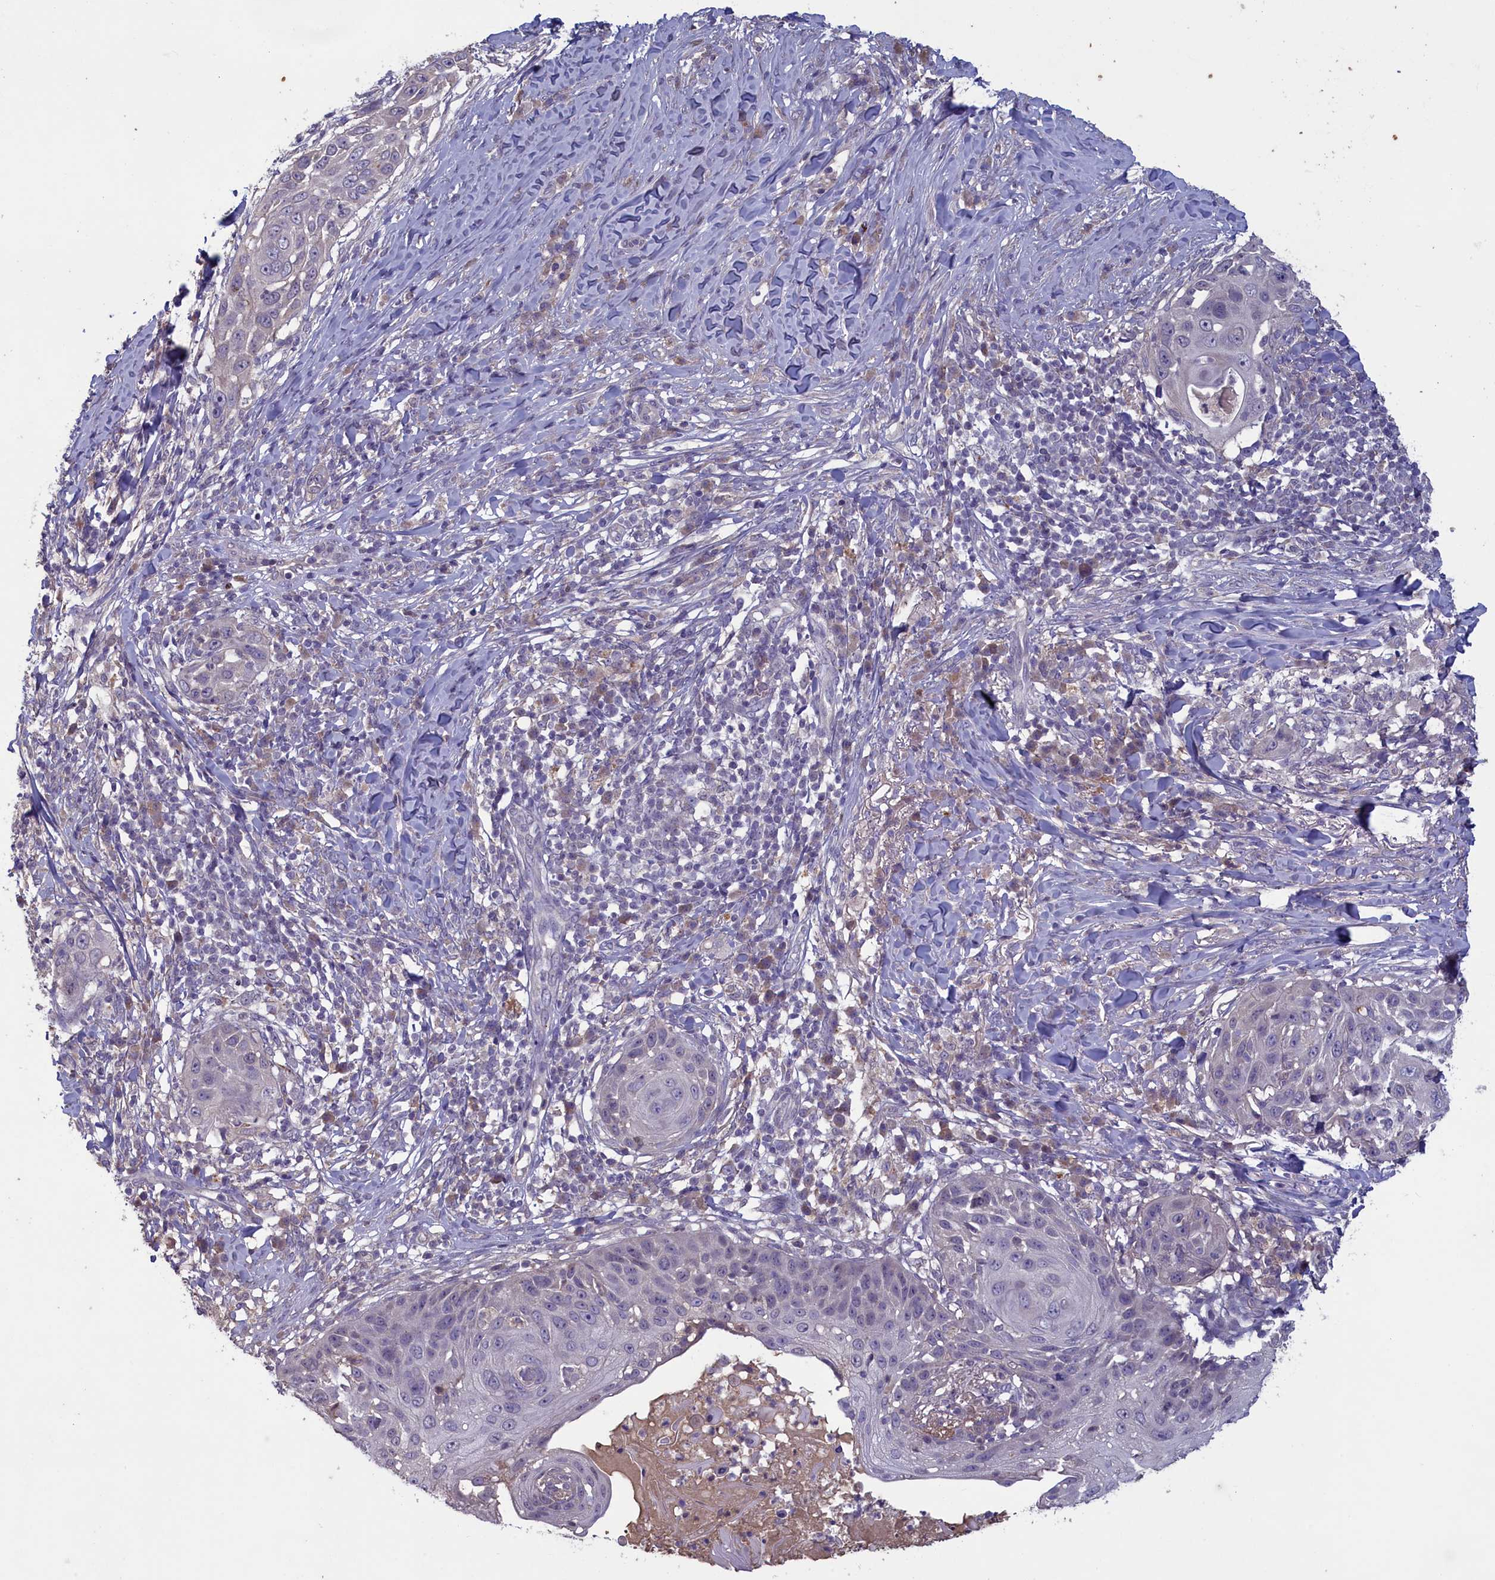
{"staining": {"intensity": "negative", "quantity": "none", "location": "none"}, "tissue": "skin cancer", "cell_type": "Tumor cells", "image_type": "cancer", "snomed": [{"axis": "morphology", "description": "Squamous cell carcinoma, NOS"}, {"axis": "topography", "description": "Skin"}], "caption": "A histopathology image of human squamous cell carcinoma (skin) is negative for staining in tumor cells.", "gene": "ATF7IP2", "patient": {"sex": "female", "age": 44}}